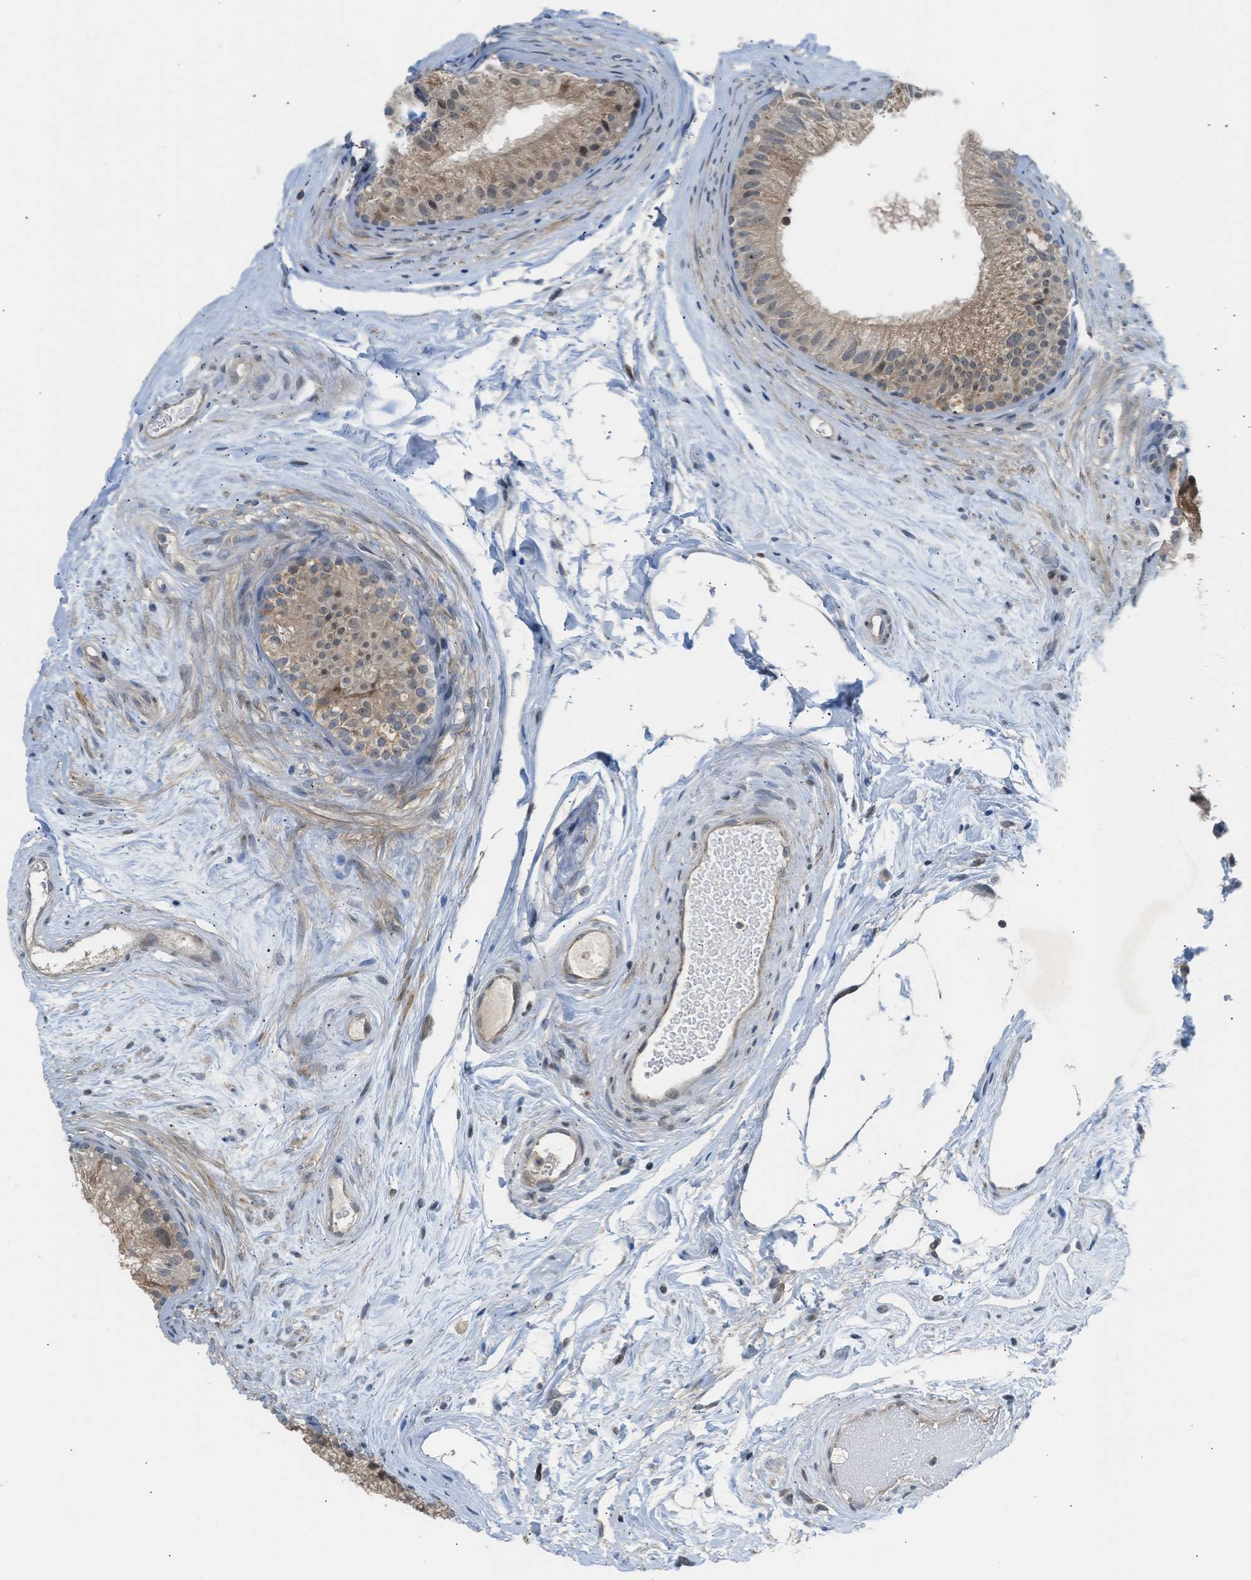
{"staining": {"intensity": "moderate", "quantity": ">75%", "location": "cytoplasmic/membranous"}, "tissue": "epididymis", "cell_type": "Glandular cells", "image_type": "normal", "snomed": [{"axis": "morphology", "description": "Normal tissue, NOS"}, {"axis": "topography", "description": "Epididymis"}], "caption": "IHC of normal human epididymis exhibits medium levels of moderate cytoplasmic/membranous positivity in approximately >75% of glandular cells.", "gene": "TTBK2", "patient": {"sex": "male", "age": 56}}